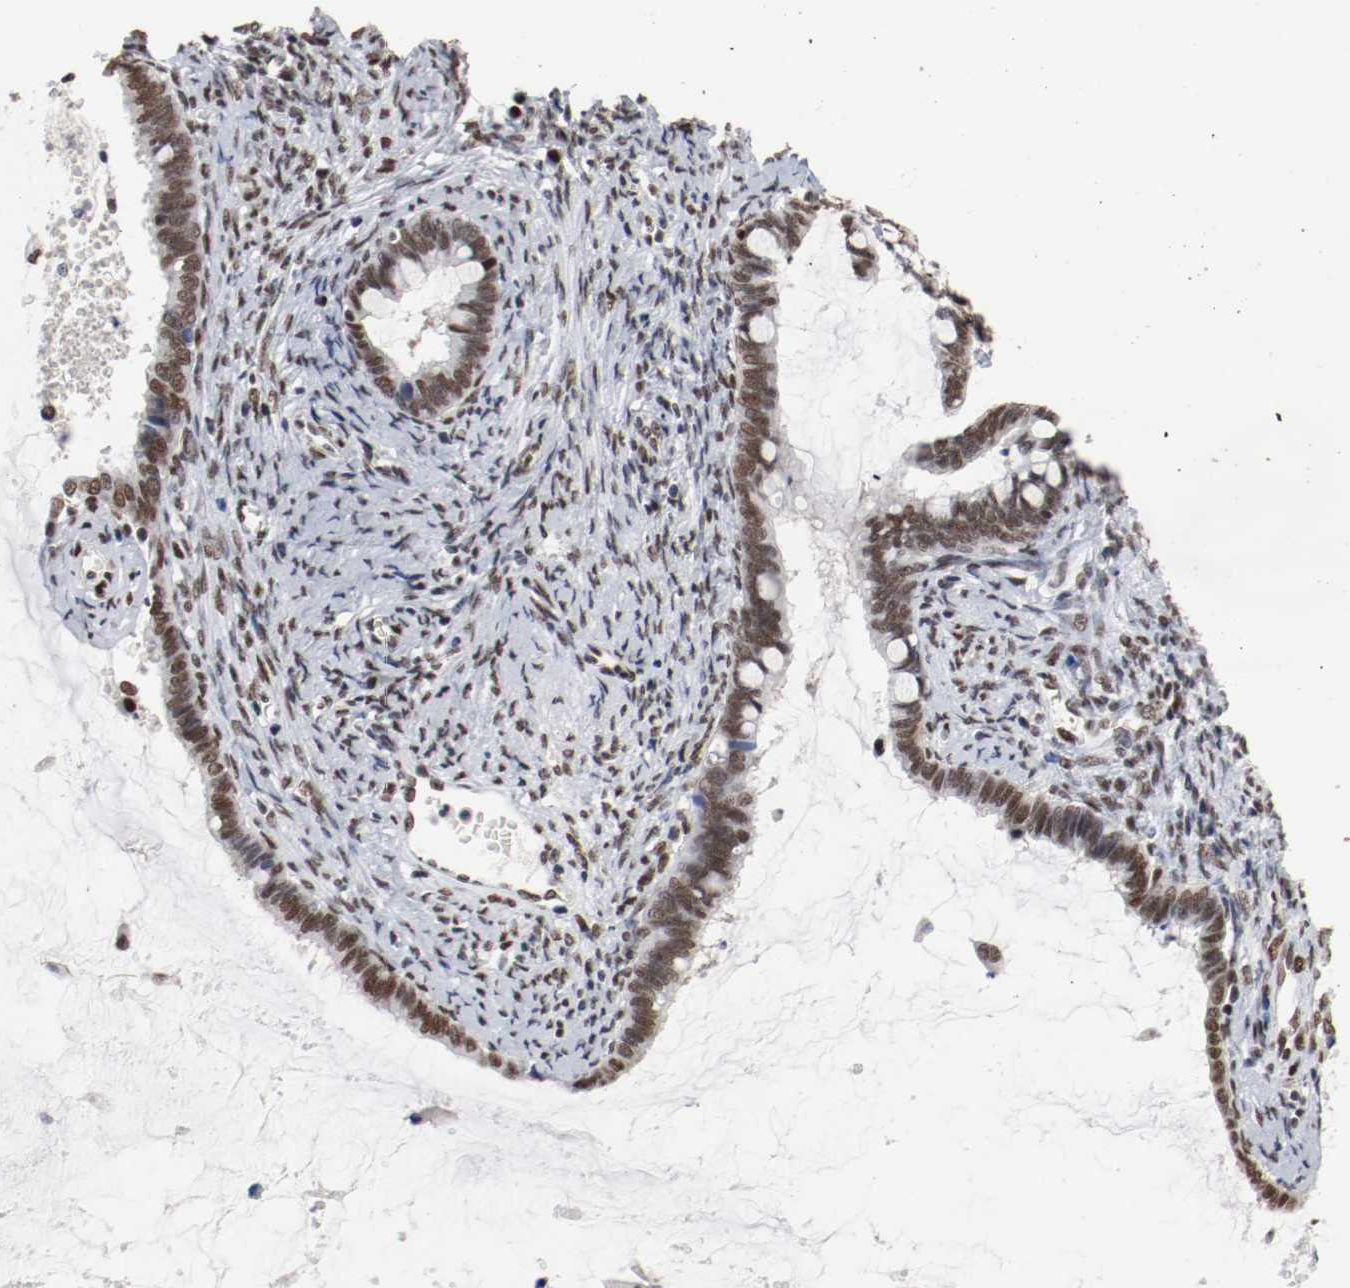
{"staining": {"intensity": "moderate", "quantity": ">75%", "location": "nuclear"}, "tissue": "cervical cancer", "cell_type": "Tumor cells", "image_type": "cancer", "snomed": [{"axis": "morphology", "description": "Adenocarcinoma, NOS"}, {"axis": "topography", "description": "Cervix"}], "caption": "This histopathology image reveals IHC staining of human cervical adenocarcinoma, with medium moderate nuclear expression in approximately >75% of tumor cells.", "gene": "MEF2D", "patient": {"sex": "female", "age": 44}}